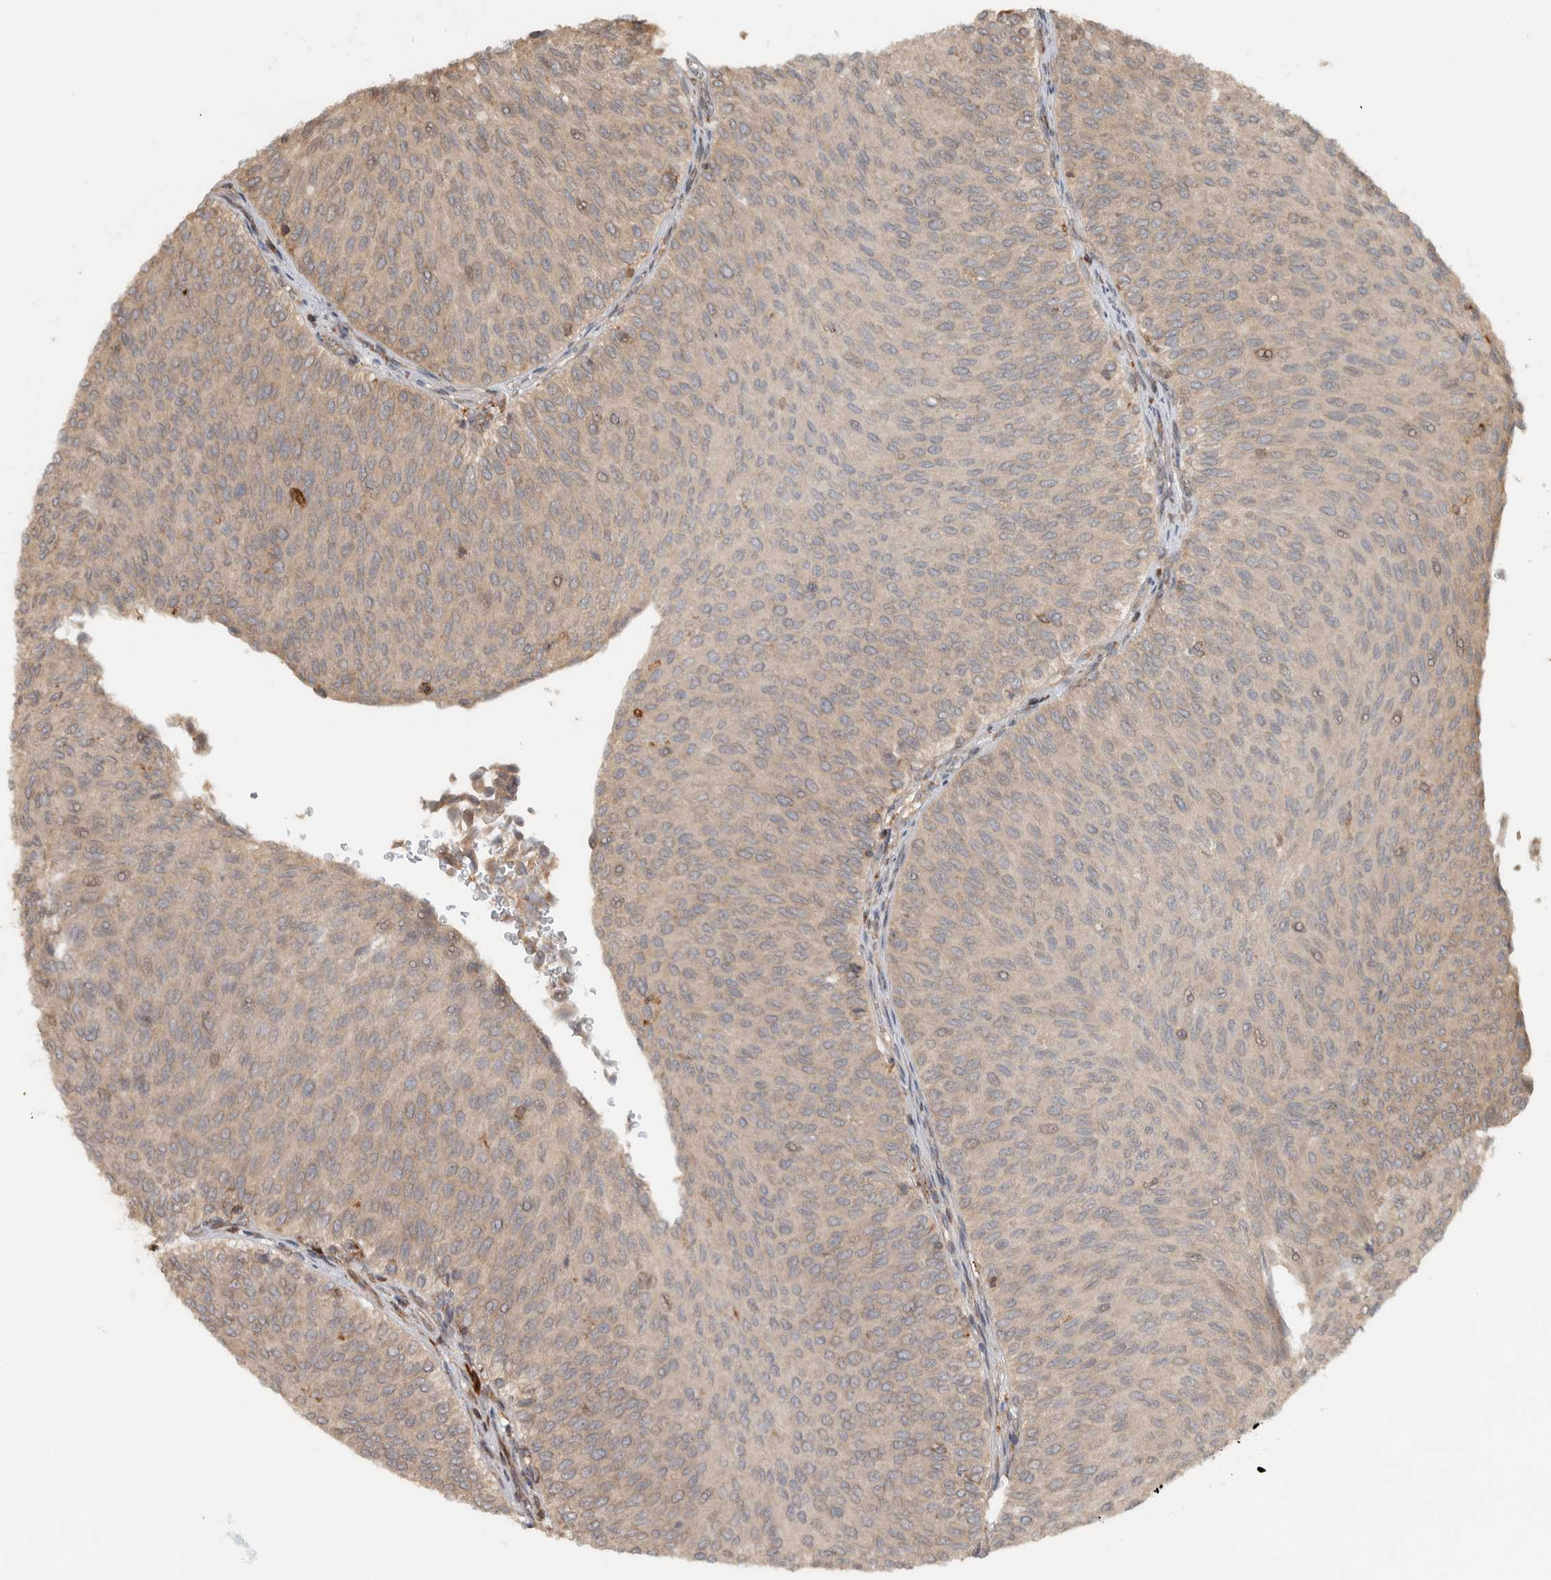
{"staining": {"intensity": "weak", "quantity": ">75%", "location": "cytoplasmic/membranous"}, "tissue": "urothelial cancer", "cell_type": "Tumor cells", "image_type": "cancer", "snomed": [{"axis": "morphology", "description": "Urothelial carcinoma, Low grade"}, {"axis": "topography", "description": "Urinary bladder"}], "caption": "Weak cytoplasmic/membranous staining for a protein is present in approximately >75% of tumor cells of urothelial cancer using immunohistochemistry.", "gene": "CNTROB", "patient": {"sex": "male", "age": 78}}